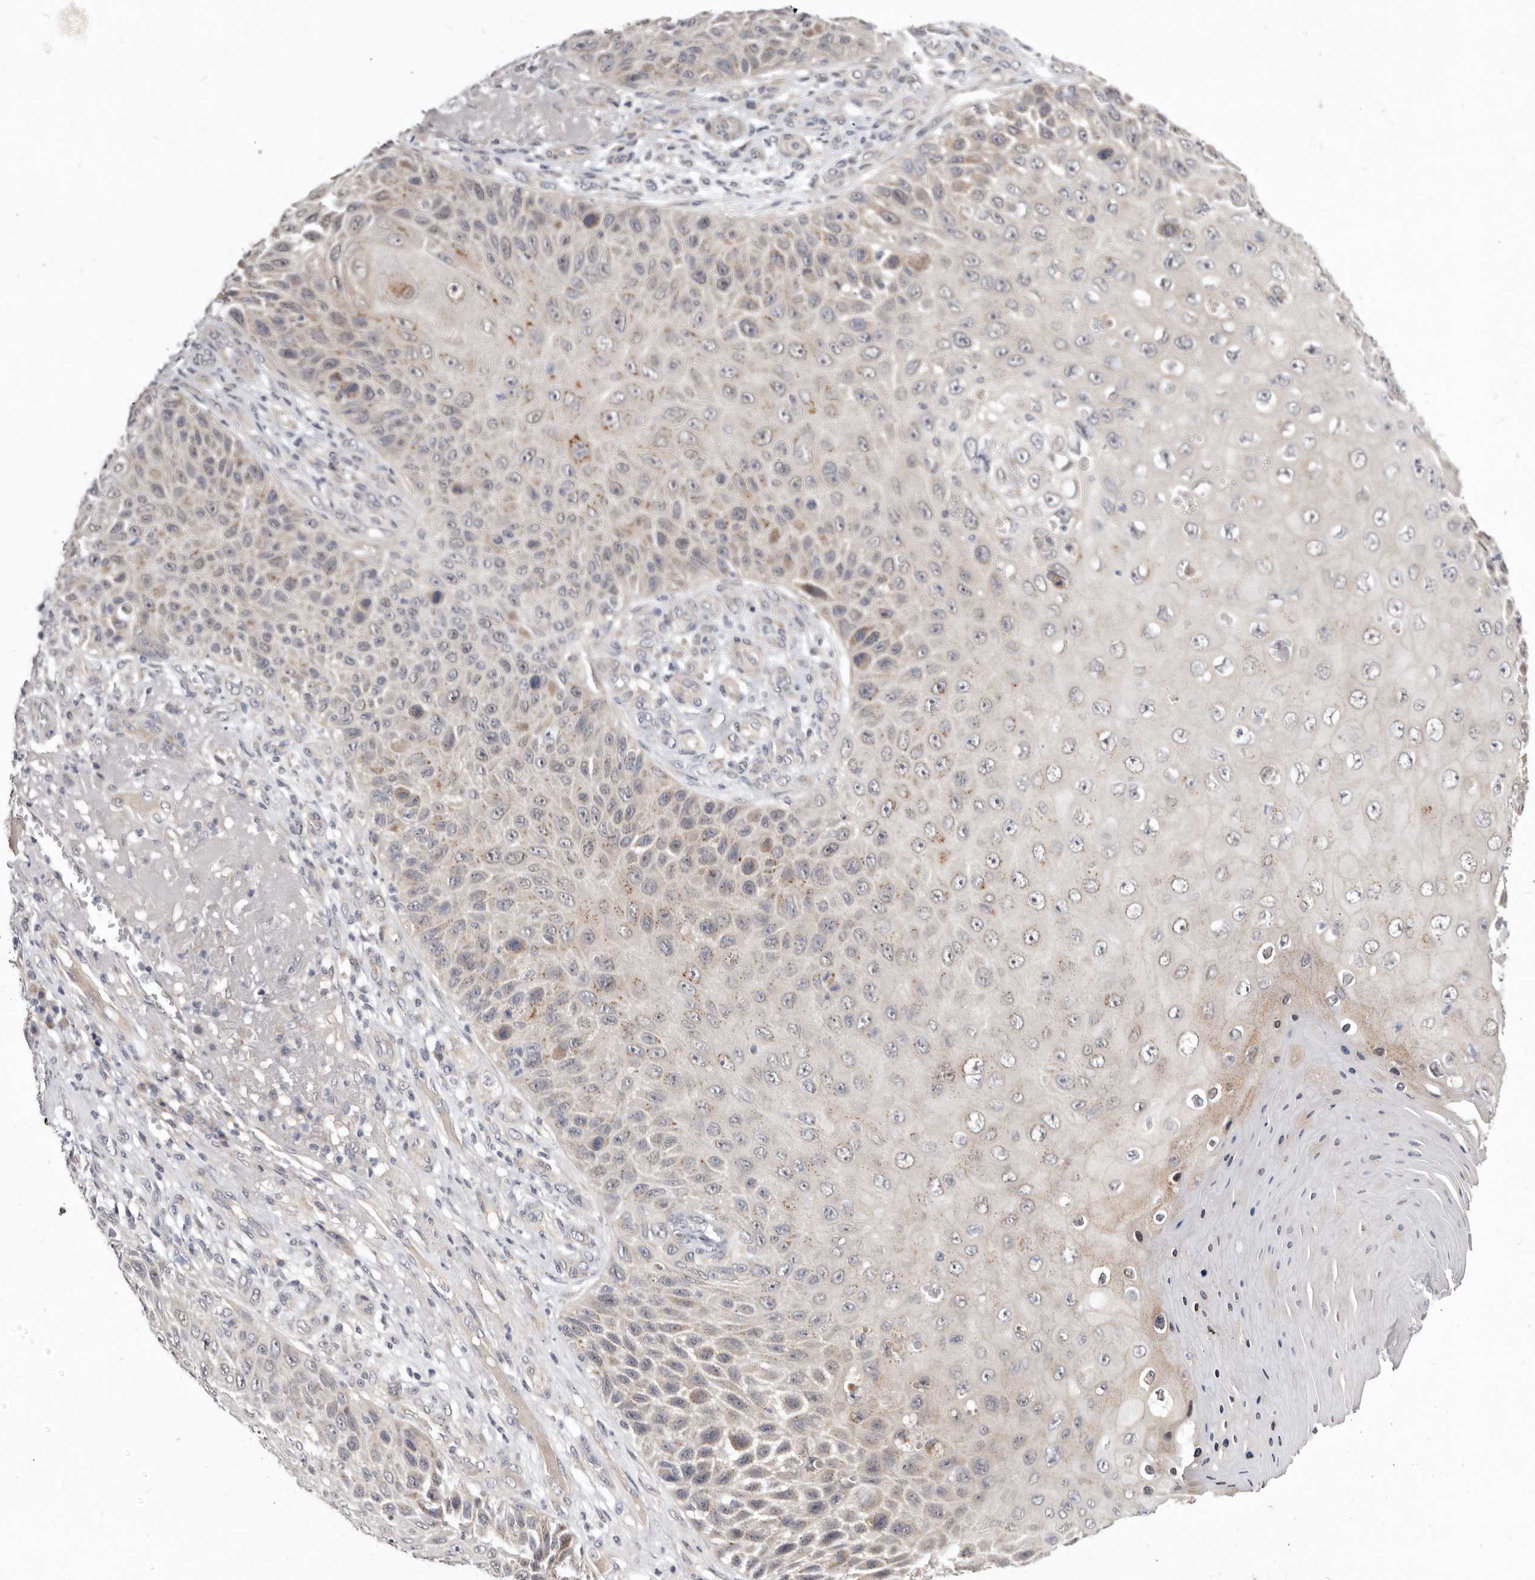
{"staining": {"intensity": "weak", "quantity": "<25%", "location": "cytoplasmic/membranous"}, "tissue": "skin cancer", "cell_type": "Tumor cells", "image_type": "cancer", "snomed": [{"axis": "morphology", "description": "Squamous cell carcinoma, NOS"}, {"axis": "topography", "description": "Skin"}], "caption": "This is an immunohistochemistry (IHC) photomicrograph of human skin cancer. There is no expression in tumor cells.", "gene": "KLHL4", "patient": {"sex": "female", "age": 88}}